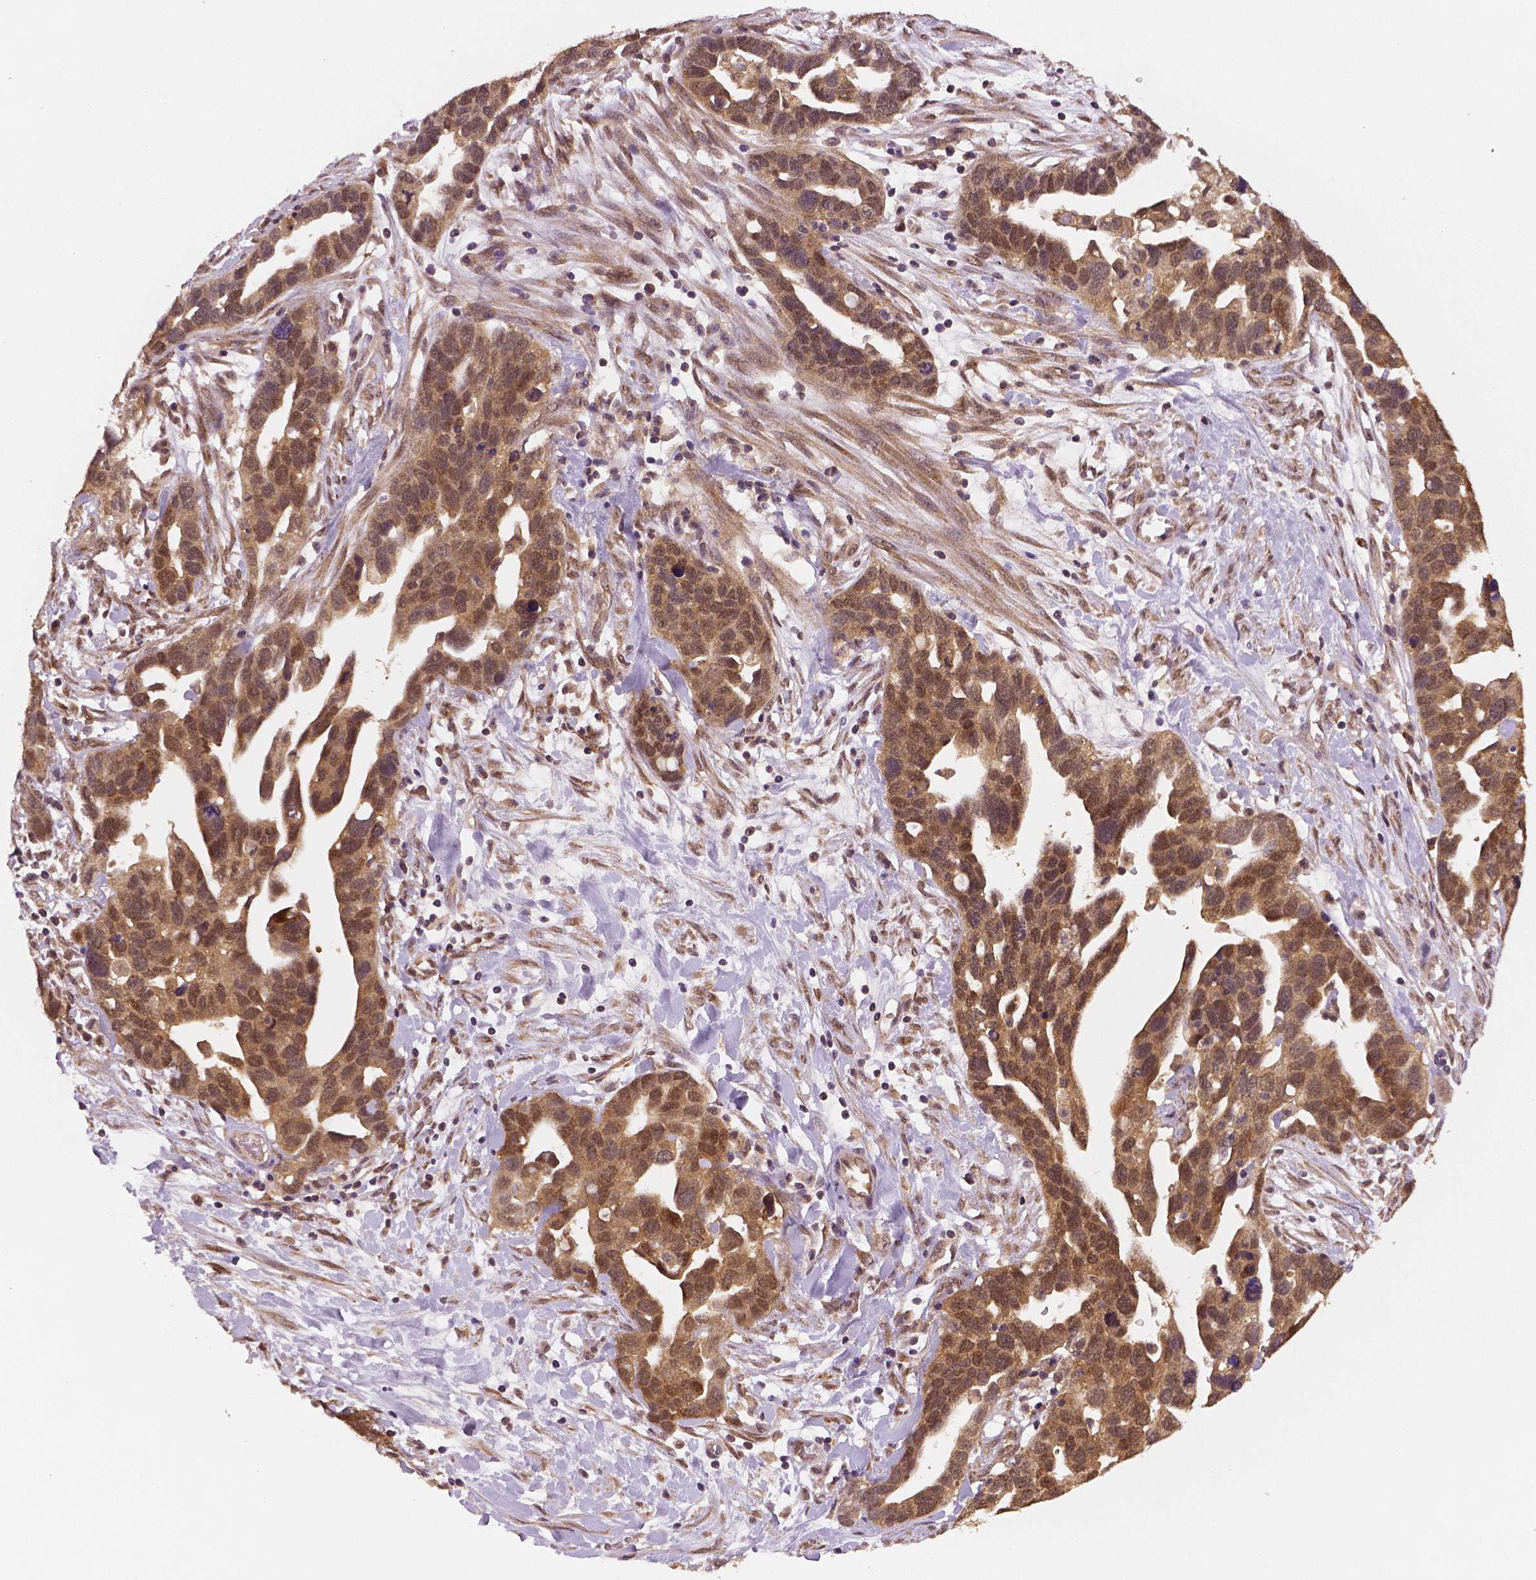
{"staining": {"intensity": "moderate", "quantity": ">75%", "location": "cytoplasmic/membranous"}, "tissue": "ovarian cancer", "cell_type": "Tumor cells", "image_type": "cancer", "snomed": [{"axis": "morphology", "description": "Cystadenocarcinoma, serous, NOS"}, {"axis": "topography", "description": "Ovary"}], "caption": "Immunohistochemical staining of human ovarian serous cystadenocarcinoma displays medium levels of moderate cytoplasmic/membranous expression in approximately >75% of tumor cells.", "gene": "STAT3", "patient": {"sex": "female", "age": 54}}